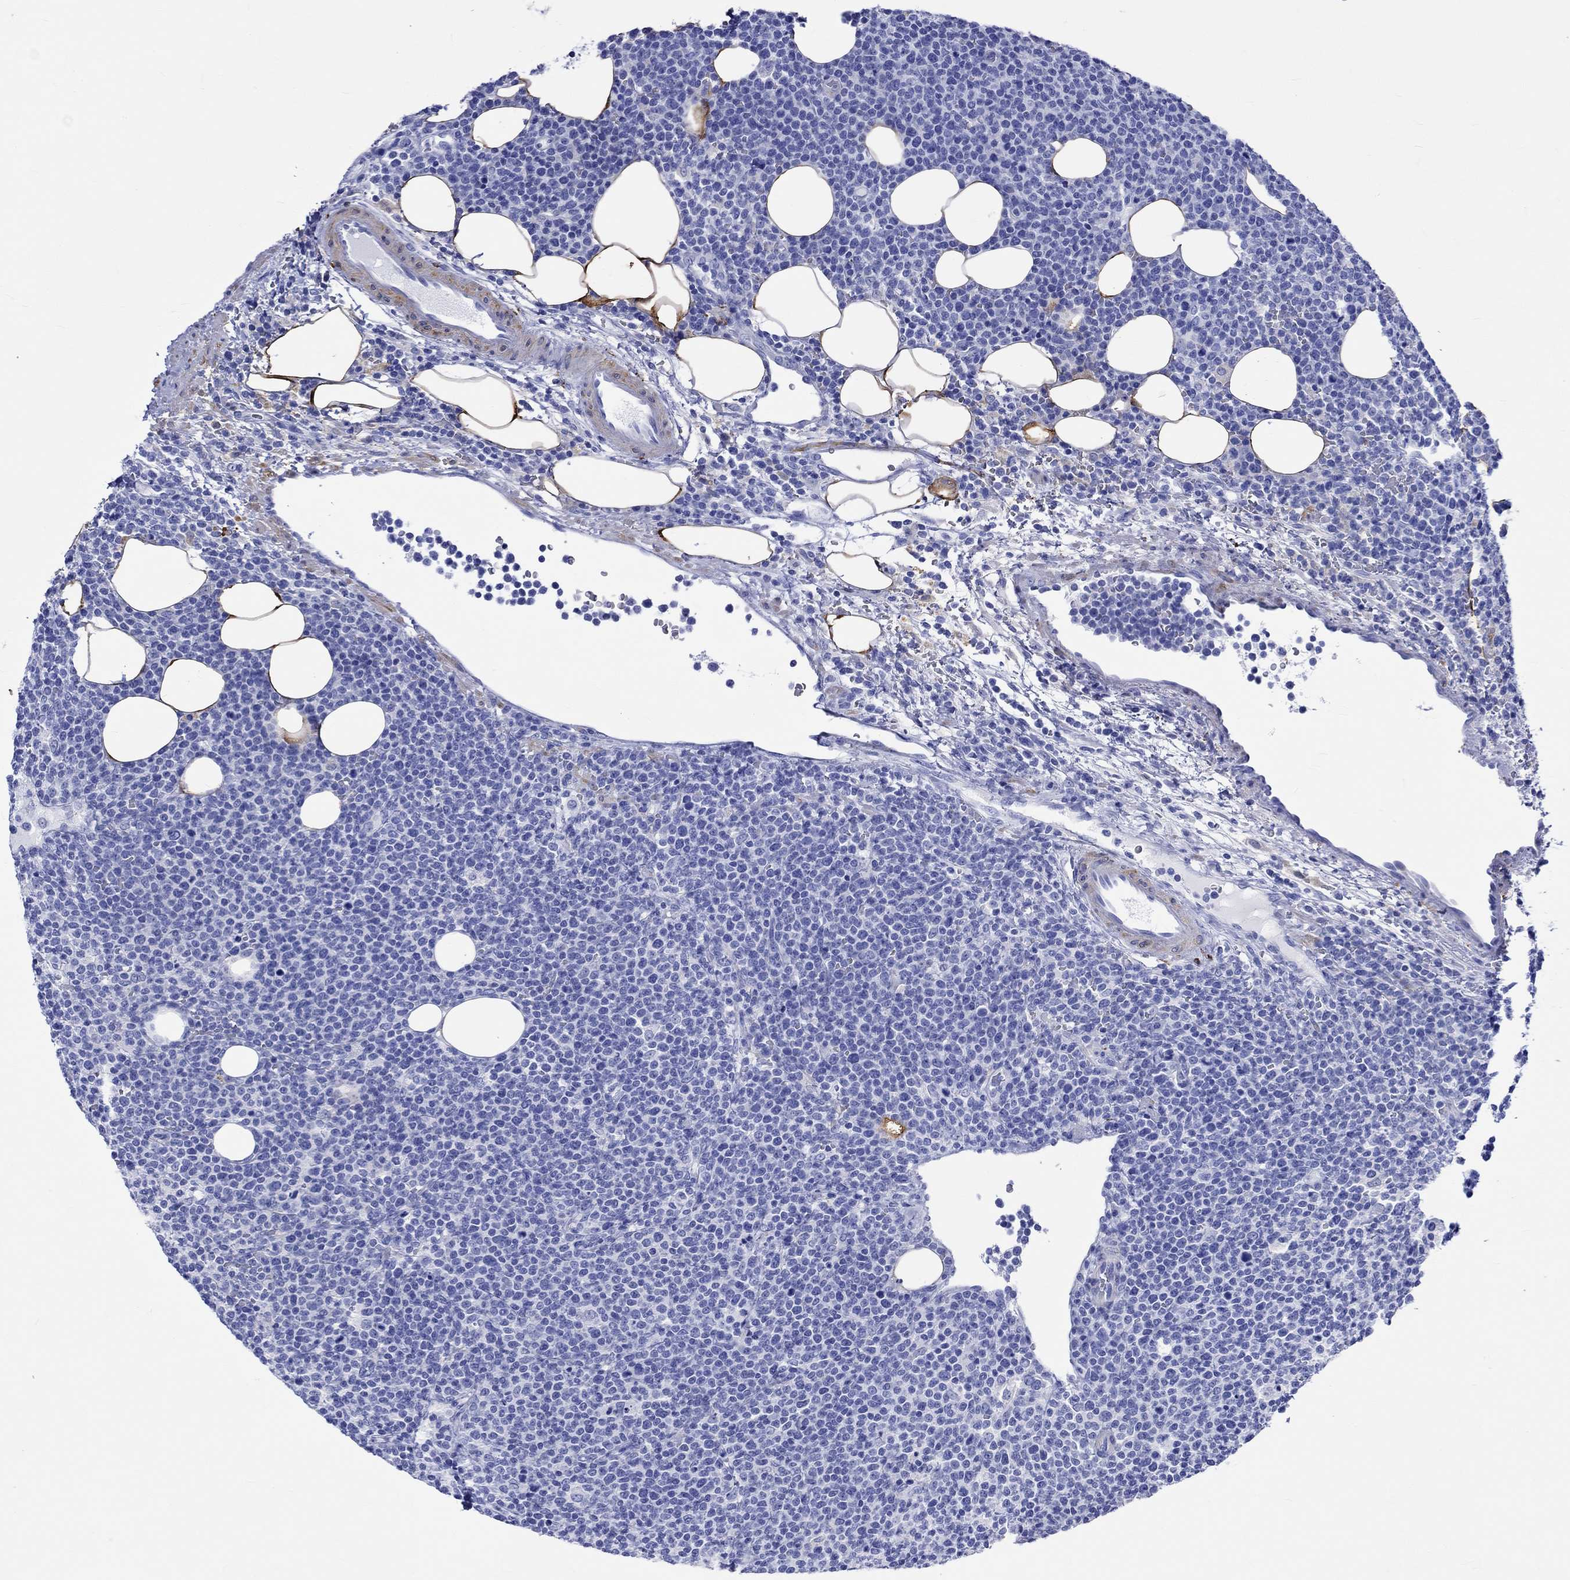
{"staining": {"intensity": "negative", "quantity": "none", "location": "none"}, "tissue": "lymphoma", "cell_type": "Tumor cells", "image_type": "cancer", "snomed": [{"axis": "morphology", "description": "Malignant lymphoma, non-Hodgkin's type, High grade"}, {"axis": "topography", "description": "Lymph node"}], "caption": "Immunohistochemical staining of human malignant lymphoma, non-Hodgkin's type (high-grade) reveals no significant expression in tumor cells.", "gene": "CRYAB", "patient": {"sex": "male", "age": 61}}